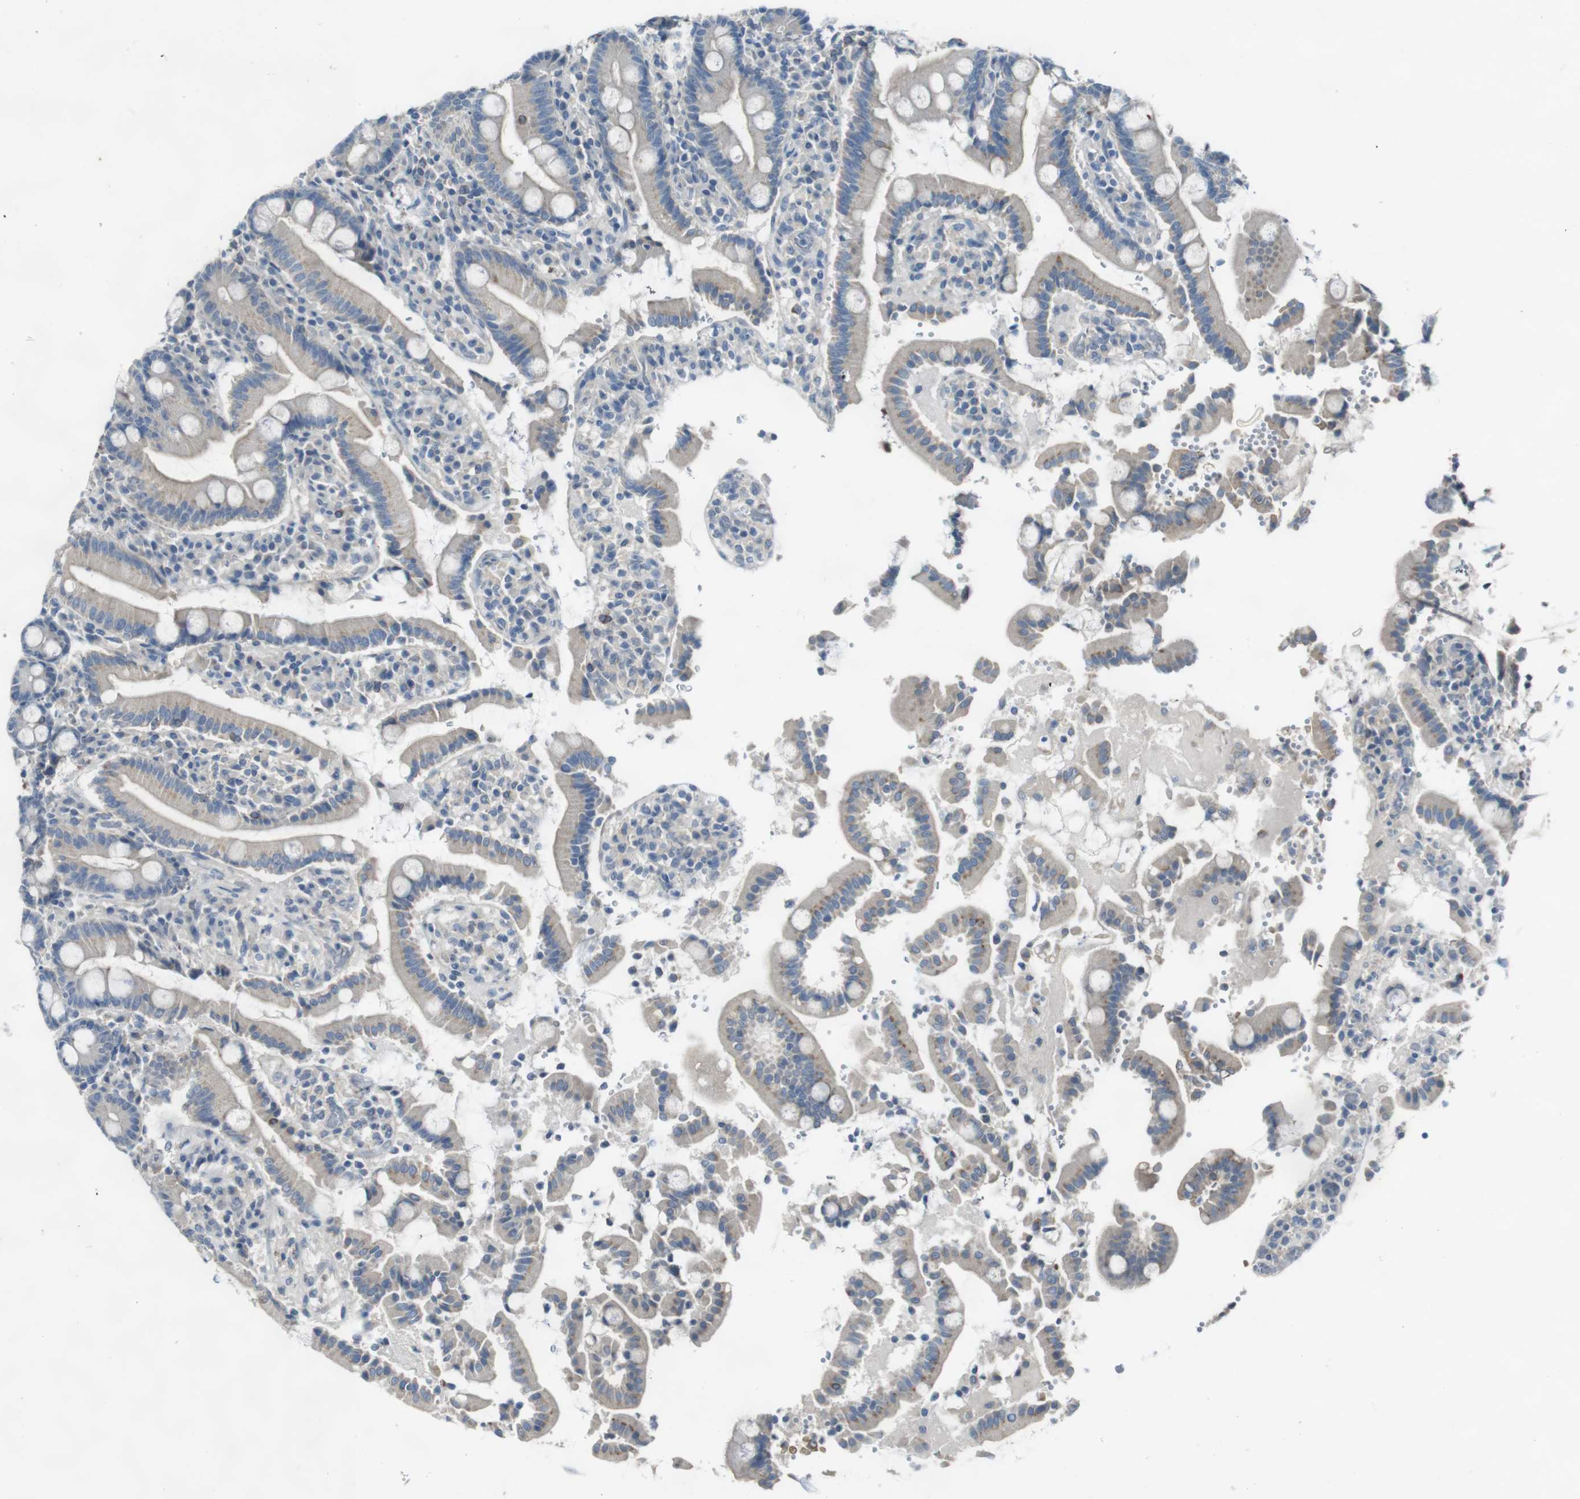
{"staining": {"intensity": "weak", "quantity": "<25%", "location": "cytoplasmic/membranous"}, "tissue": "duodenum", "cell_type": "Glandular cells", "image_type": "normal", "snomed": [{"axis": "morphology", "description": "Normal tissue, NOS"}, {"axis": "topography", "description": "Small intestine, NOS"}], "caption": "A high-resolution photomicrograph shows immunohistochemistry (IHC) staining of unremarkable duodenum, which reveals no significant expression in glandular cells.", "gene": "ENTPD7", "patient": {"sex": "female", "age": 71}}